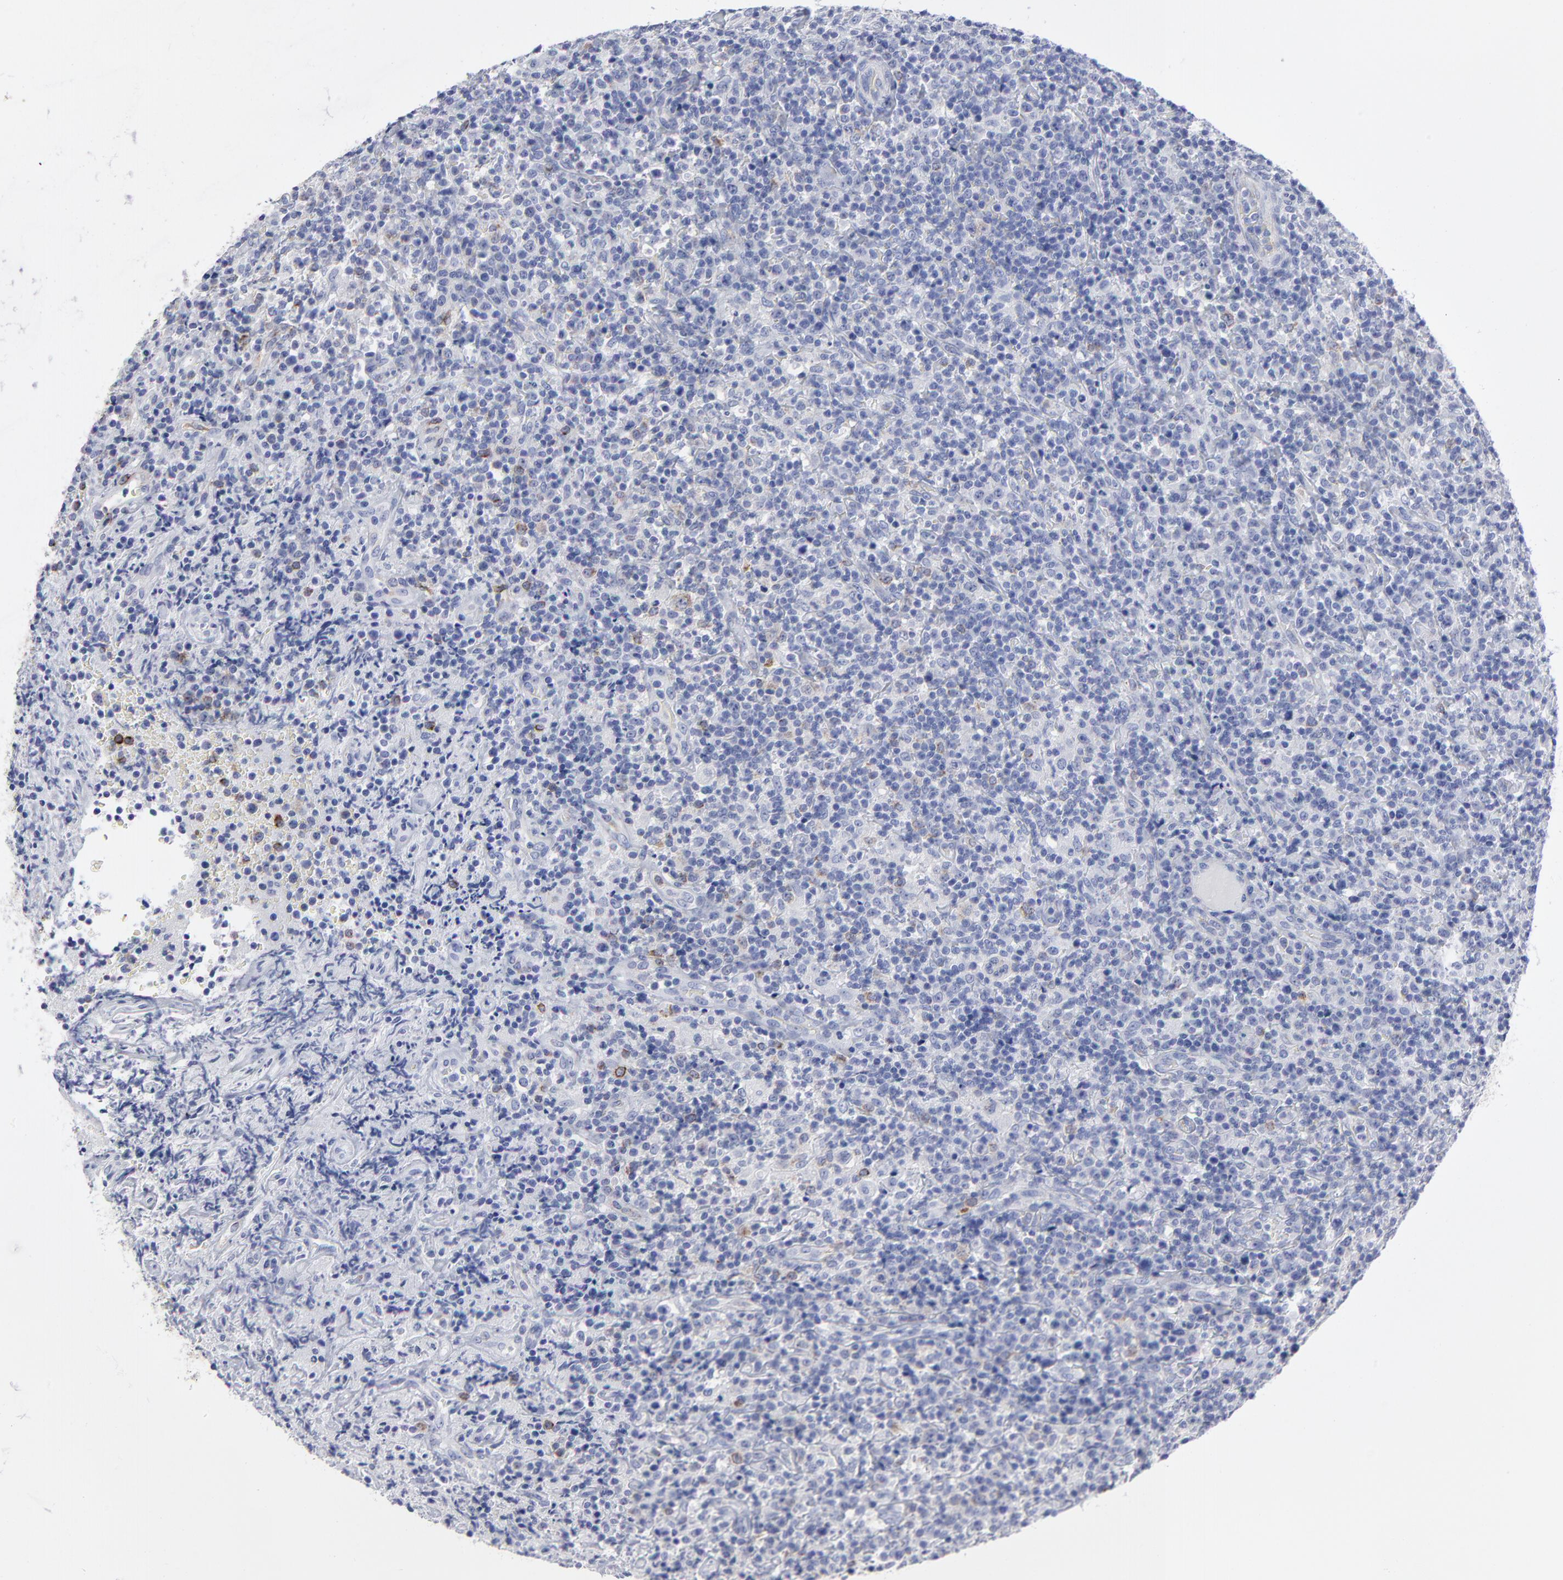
{"staining": {"intensity": "moderate", "quantity": "<25%", "location": "cytoplasmic/membranous"}, "tissue": "lymphoma", "cell_type": "Tumor cells", "image_type": "cancer", "snomed": [{"axis": "morphology", "description": "Hodgkin's disease, NOS"}, {"axis": "topography", "description": "Lymph node"}], "caption": "The histopathology image displays a brown stain indicating the presence of a protein in the cytoplasmic/membranous of tumor cells in Hodgkin's disease. The staining was performed using DAB (3,3'-diaminobenzidine) to visualize the protein expression in brown, while the nuclei were stained in blue with hematoxylin (Magnification: 20x).", "gene": "CNTN3", "patient": {"sex": "male", "age": 65}}